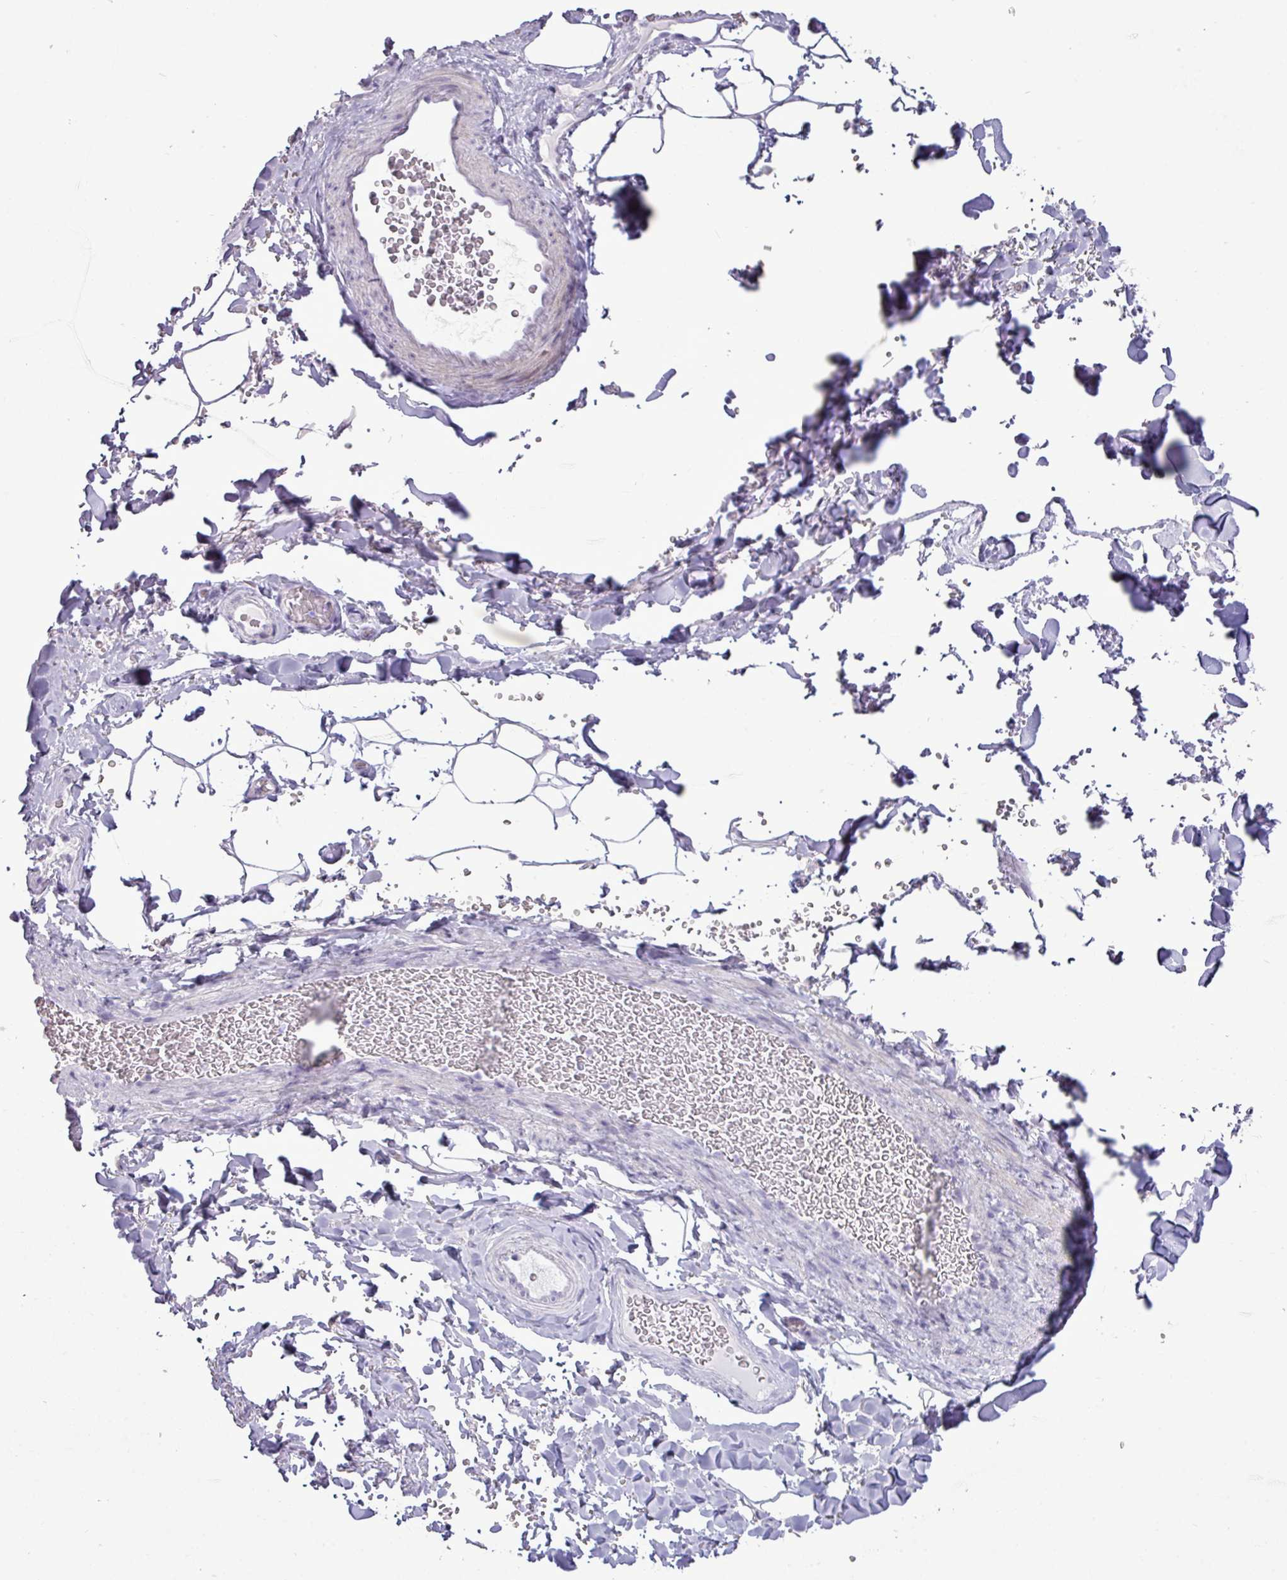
{"staining": {"intensity": "negative", "quantity": "none", "location": "none"}, "tissue": "adipose tissue", "cell_type": "Adipocytes", "image_type": "normal", "snomed": [{"axis": "morphology", "description": "Normal tissue, NOS"}, {"axis": "topography", "description": "Rectum"}, {"axis": "topography", "description": "Peripheral nerve tissue"}], "caption": "Immunohistochemistry micrograph of unremarkable adipose tissue: human adipose tissue stained with DAB (3,3'-diaminobenzidine) demonstrates no significant protein expression in adipocytes.", "gene": "AMY2A", "patient": {"sex": "female", "age": 69}}